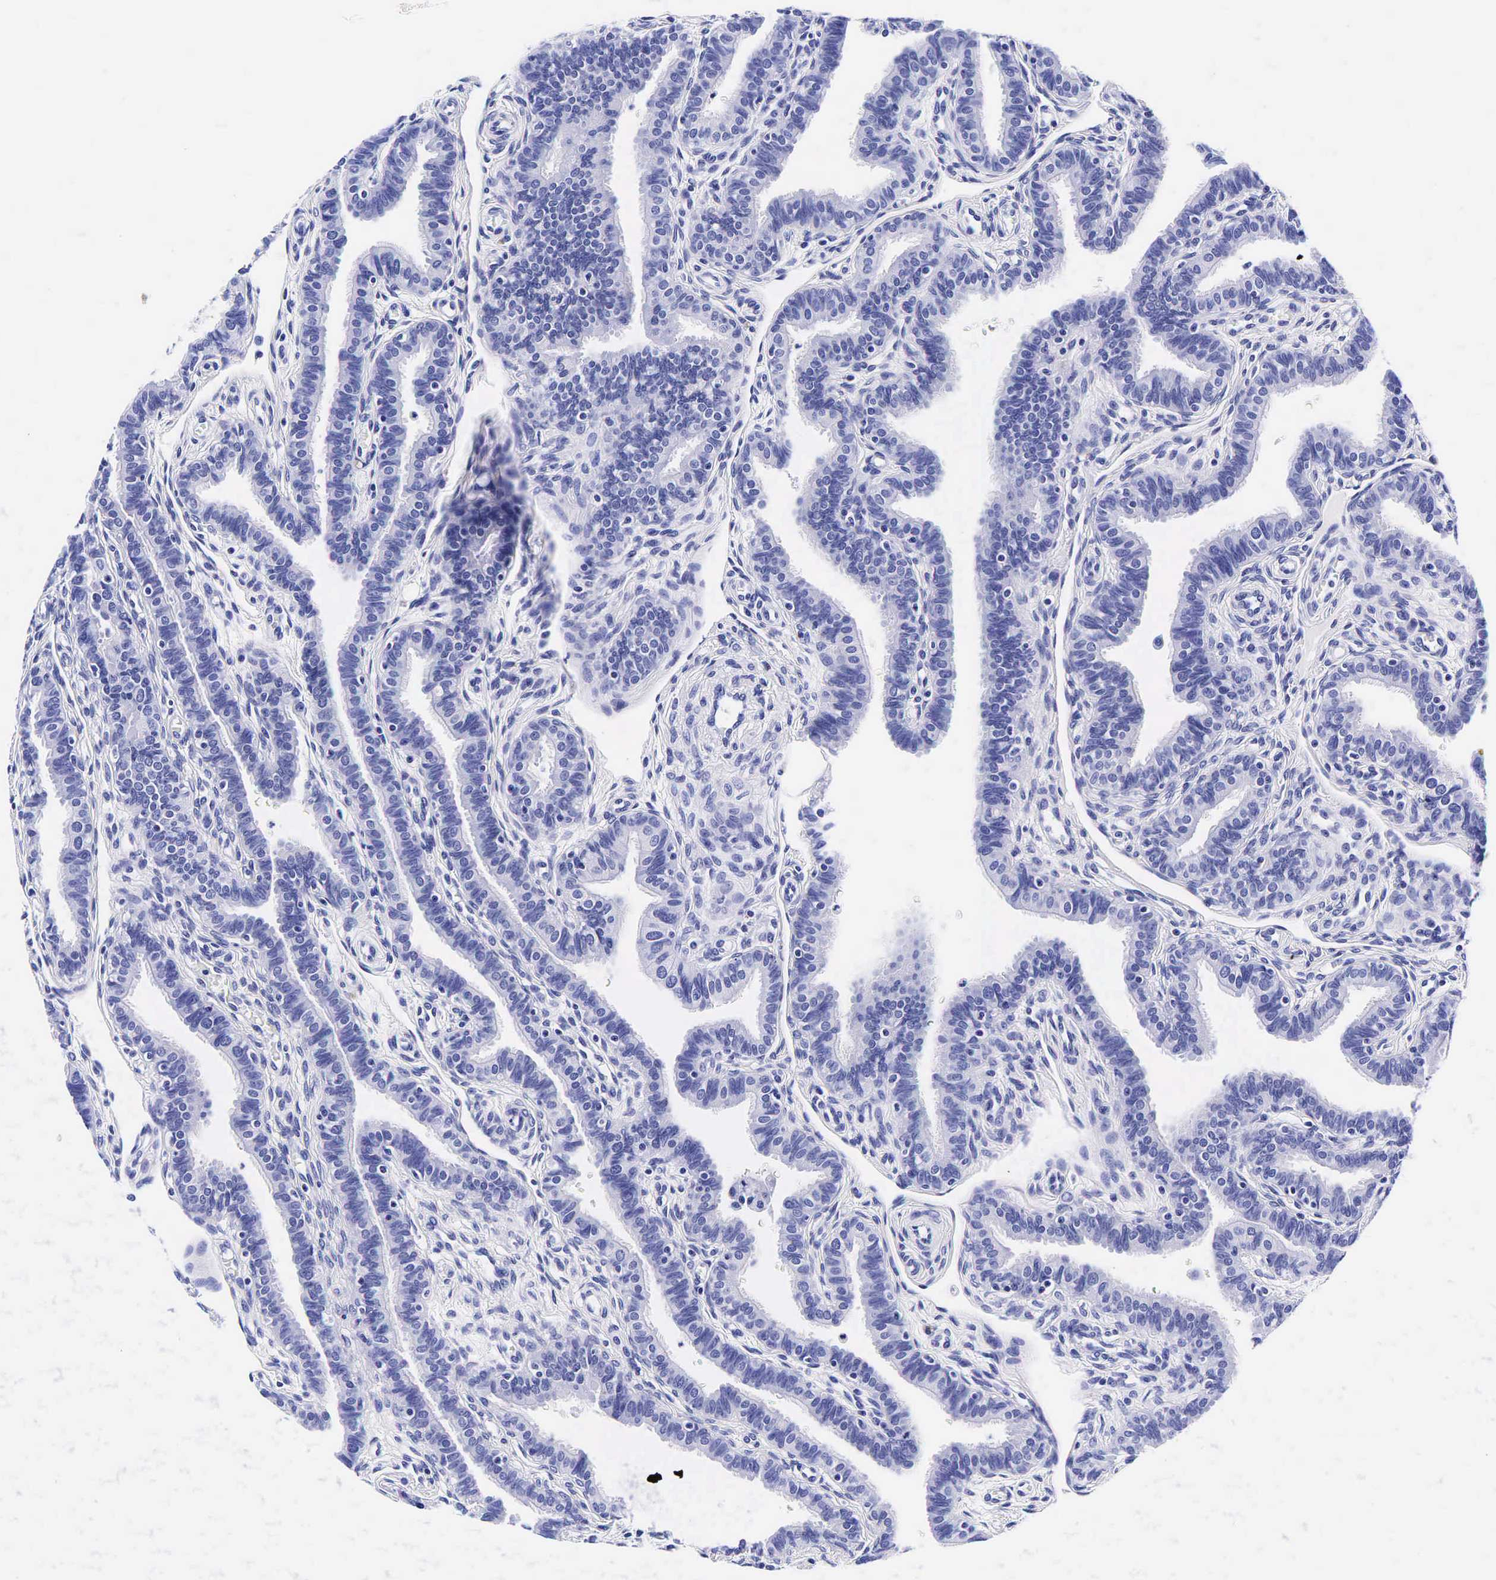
{"staining": {"intensity": "negative", "quantity": "none", "location": "none"}, "tissue": "fallopian tube", "cell_type": "Glandular cells", "image_type": "normal", "snomed": [{"axis": "morphology", "description": "Normal tissue, NOS"}, {"axis": "topography", "description": "Fallopian tube"}], "caption": "Fallopian tube stained for a protein using IHC reveals no positivity glandular cells.", "gene": "GCG", "patient": {"sex": "female", "age": 32}}